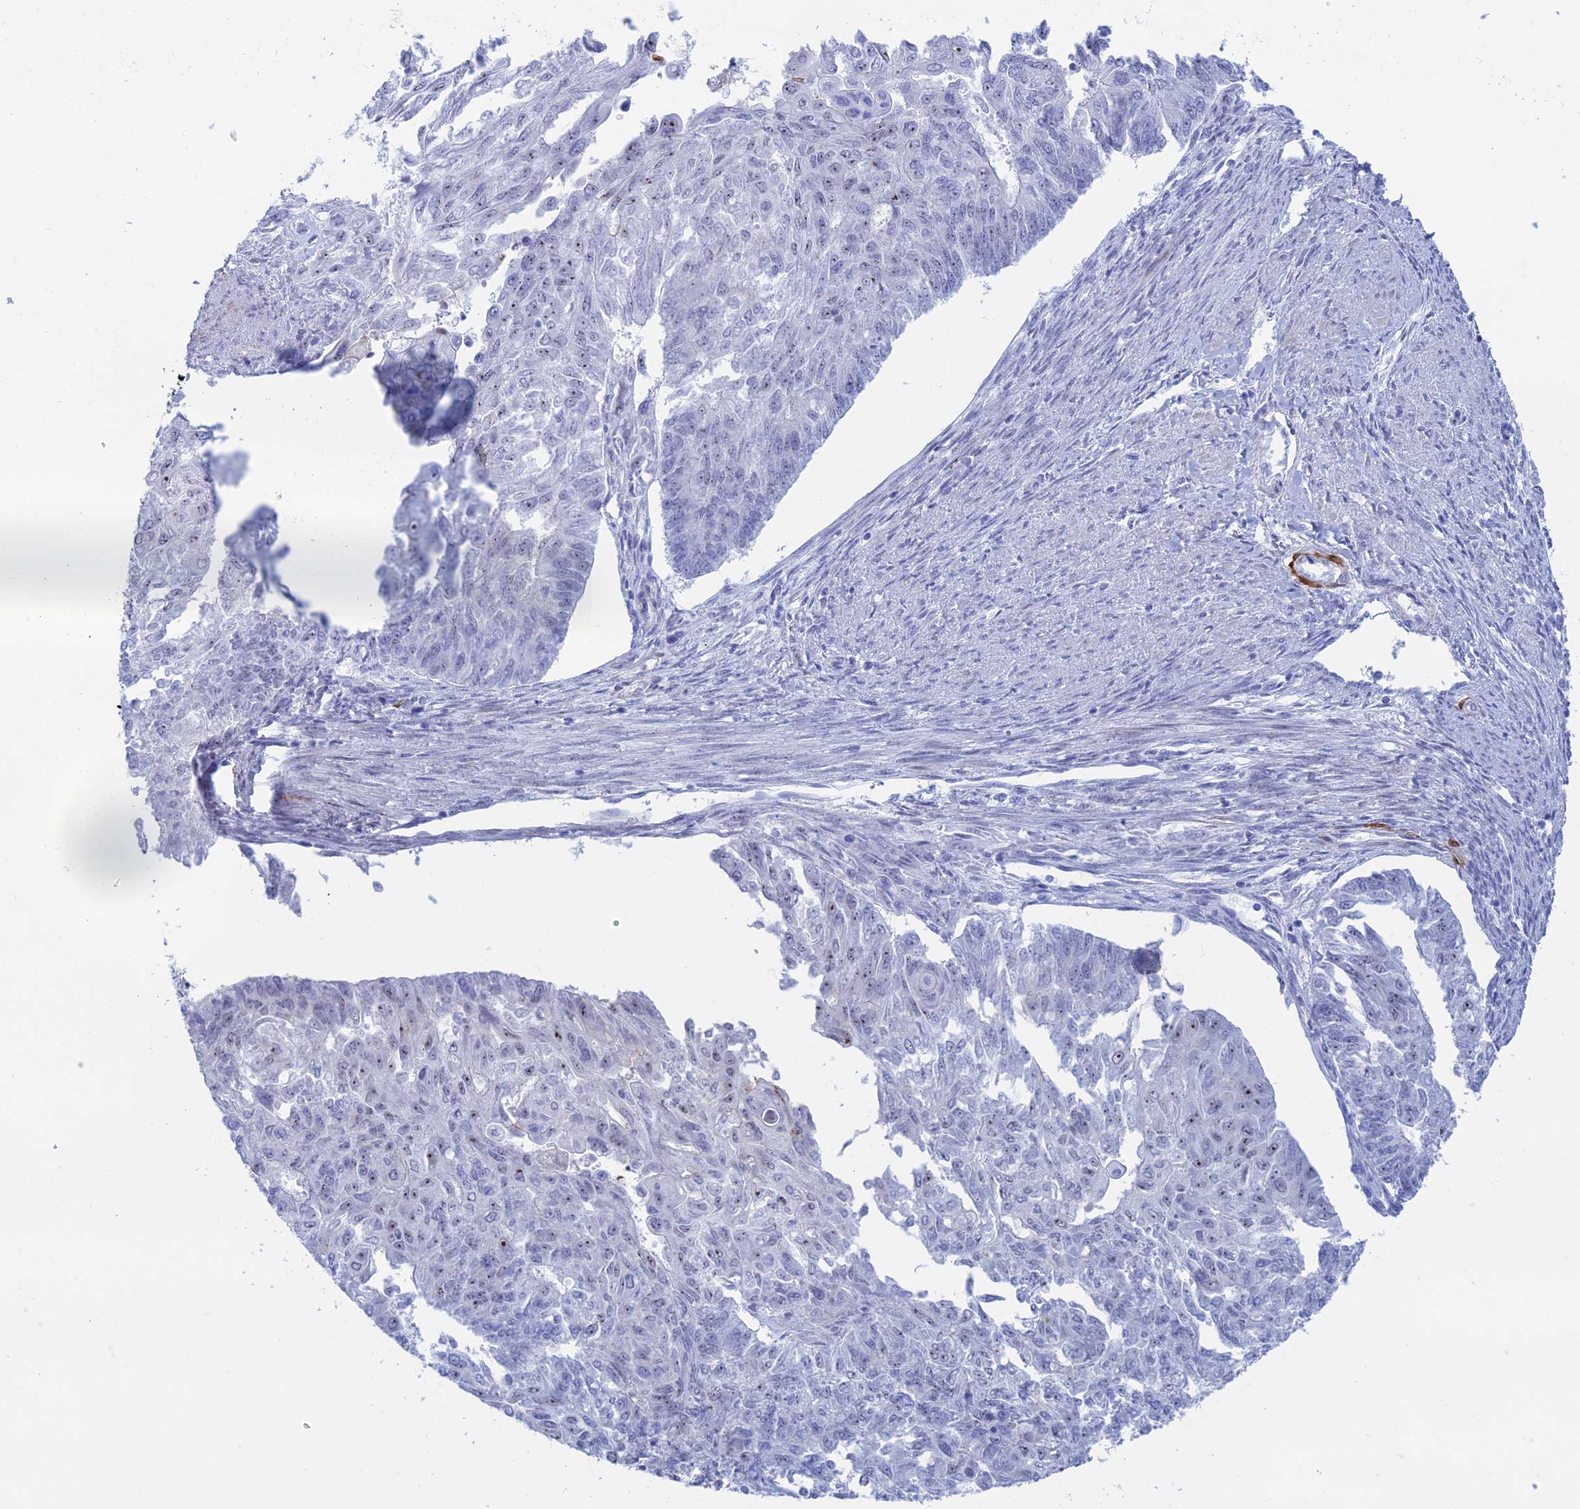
{"staining": {"intensity": "moderate", "quantity": "<25%", "location": "nuclear"}, "tissue": "endometrial cancer", "cell_type": "Tumor cells", "image_type": "cancer", "snomed": [{"axis": "morphology", "description": "Adenocarcinoma, NOS"}, {"axis": "topography", "description": "Endometrium"}], "caption": "Immunohistochemistry micrograph of neoplastic tissue: endometrial adenocarcinoma stained using IHC exhibits low levels of moderate protein expression localized specifically in the nuclear of tumor cells, appearing as a nuclear brown color.", "gene": "ERICH4", "patient": {"sex": "female", "age": 32}}